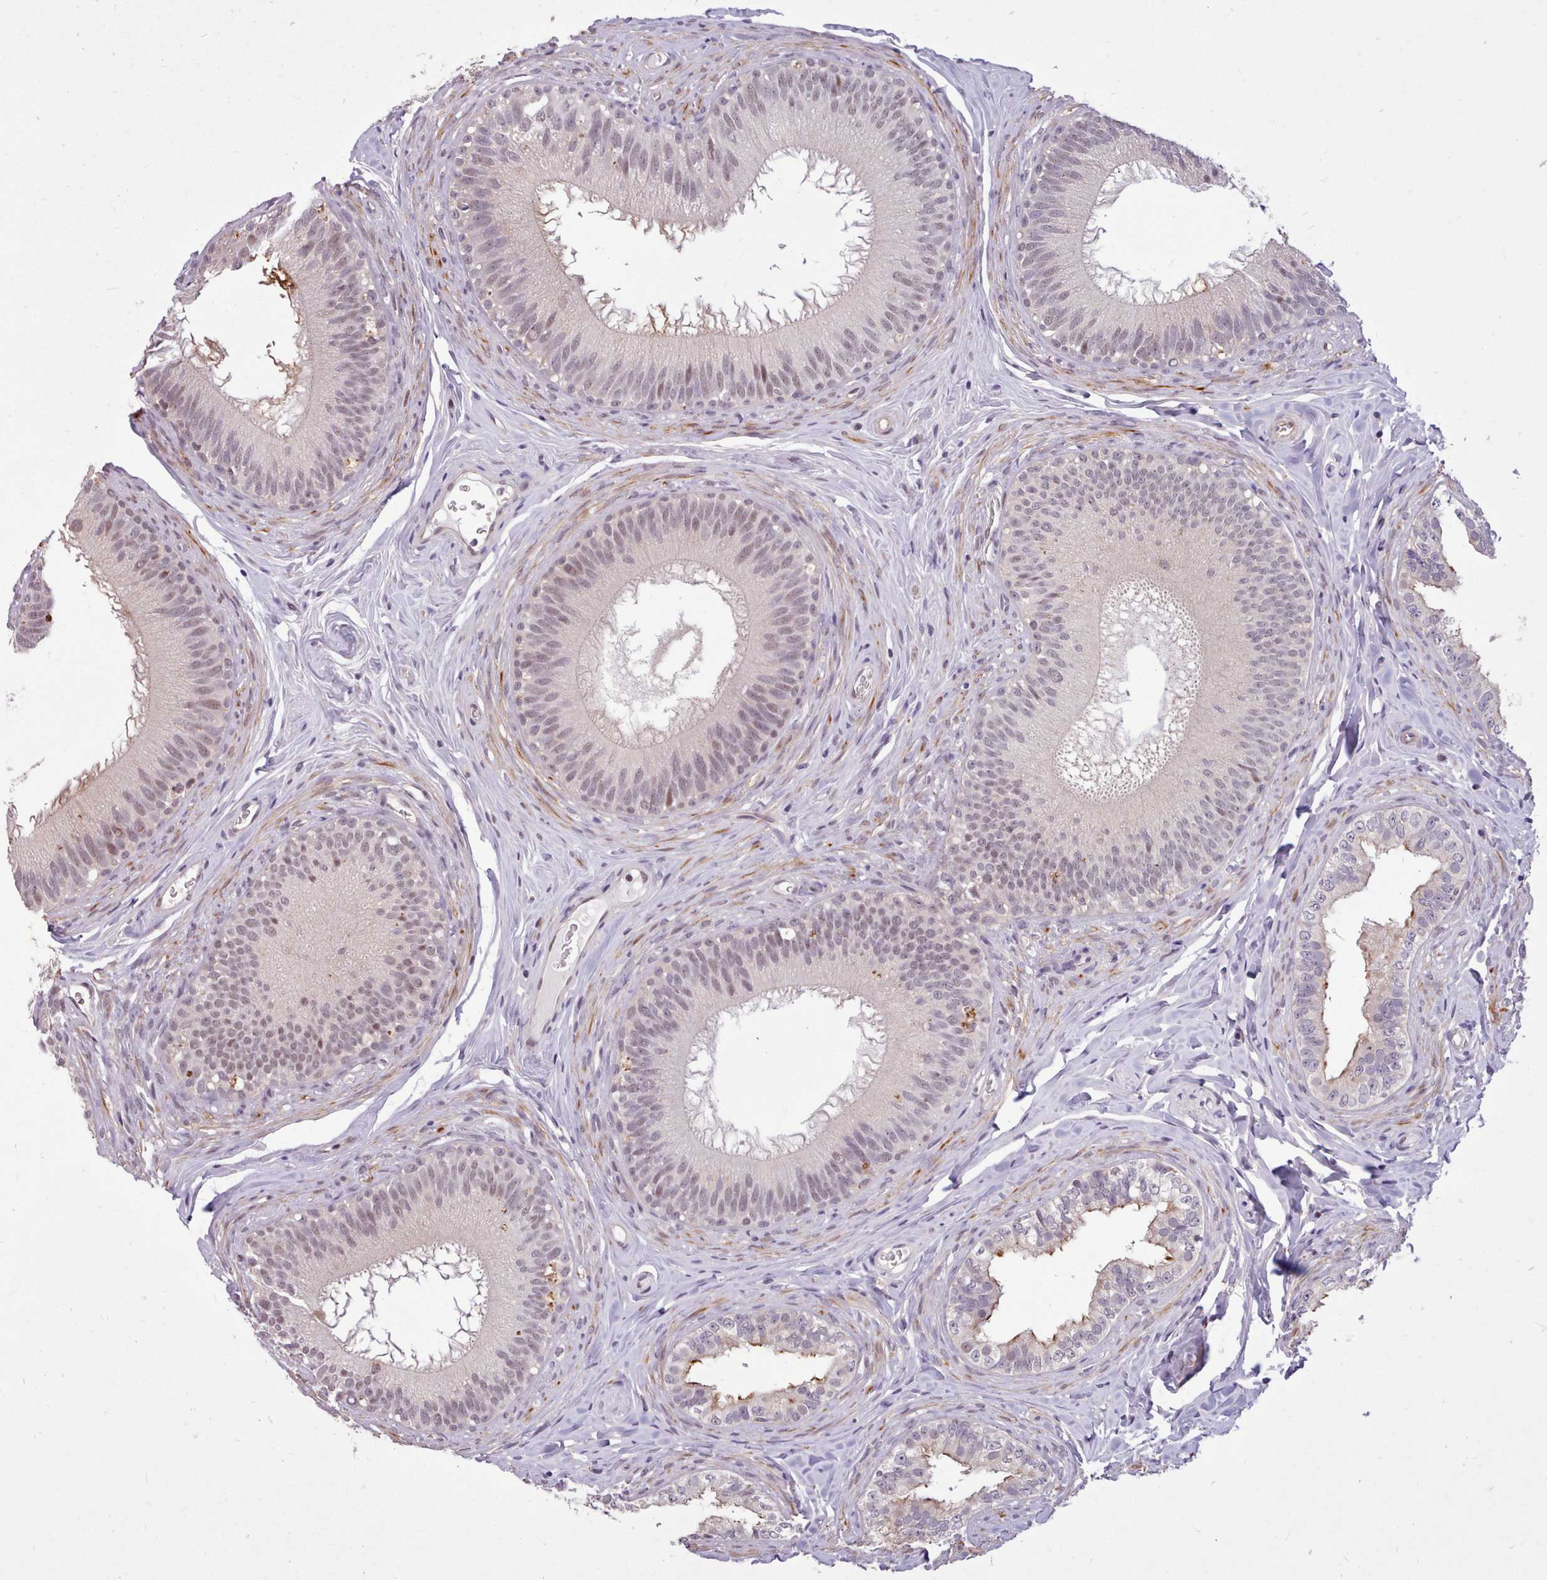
{"staining": {"intensity": "strong", "quantity": "<25%", "location": "cytoplasmic/membranous,nuclear"}, "tissue": "epididymis", "cell_type": "Glandular cells", "image_type": "normal", "snomed": [{"axis": "morphology", "description": "Normal tissue, NOS"}, {"axis": "topography", "description": "Epididymis"}], "caption": "DAB immunohistochemical staining of benign epididymis exhibits strong cytoplasmic/membranous,nuclear protein positivity in approximately <25% of glandular cells. The staining is performed using DAB brown chromogen to label protein expression. The nuclei are counter-stained blue using hematoxylin.", "gene": "ZNF607", "patient": {"sex": "male", "age": 38}}